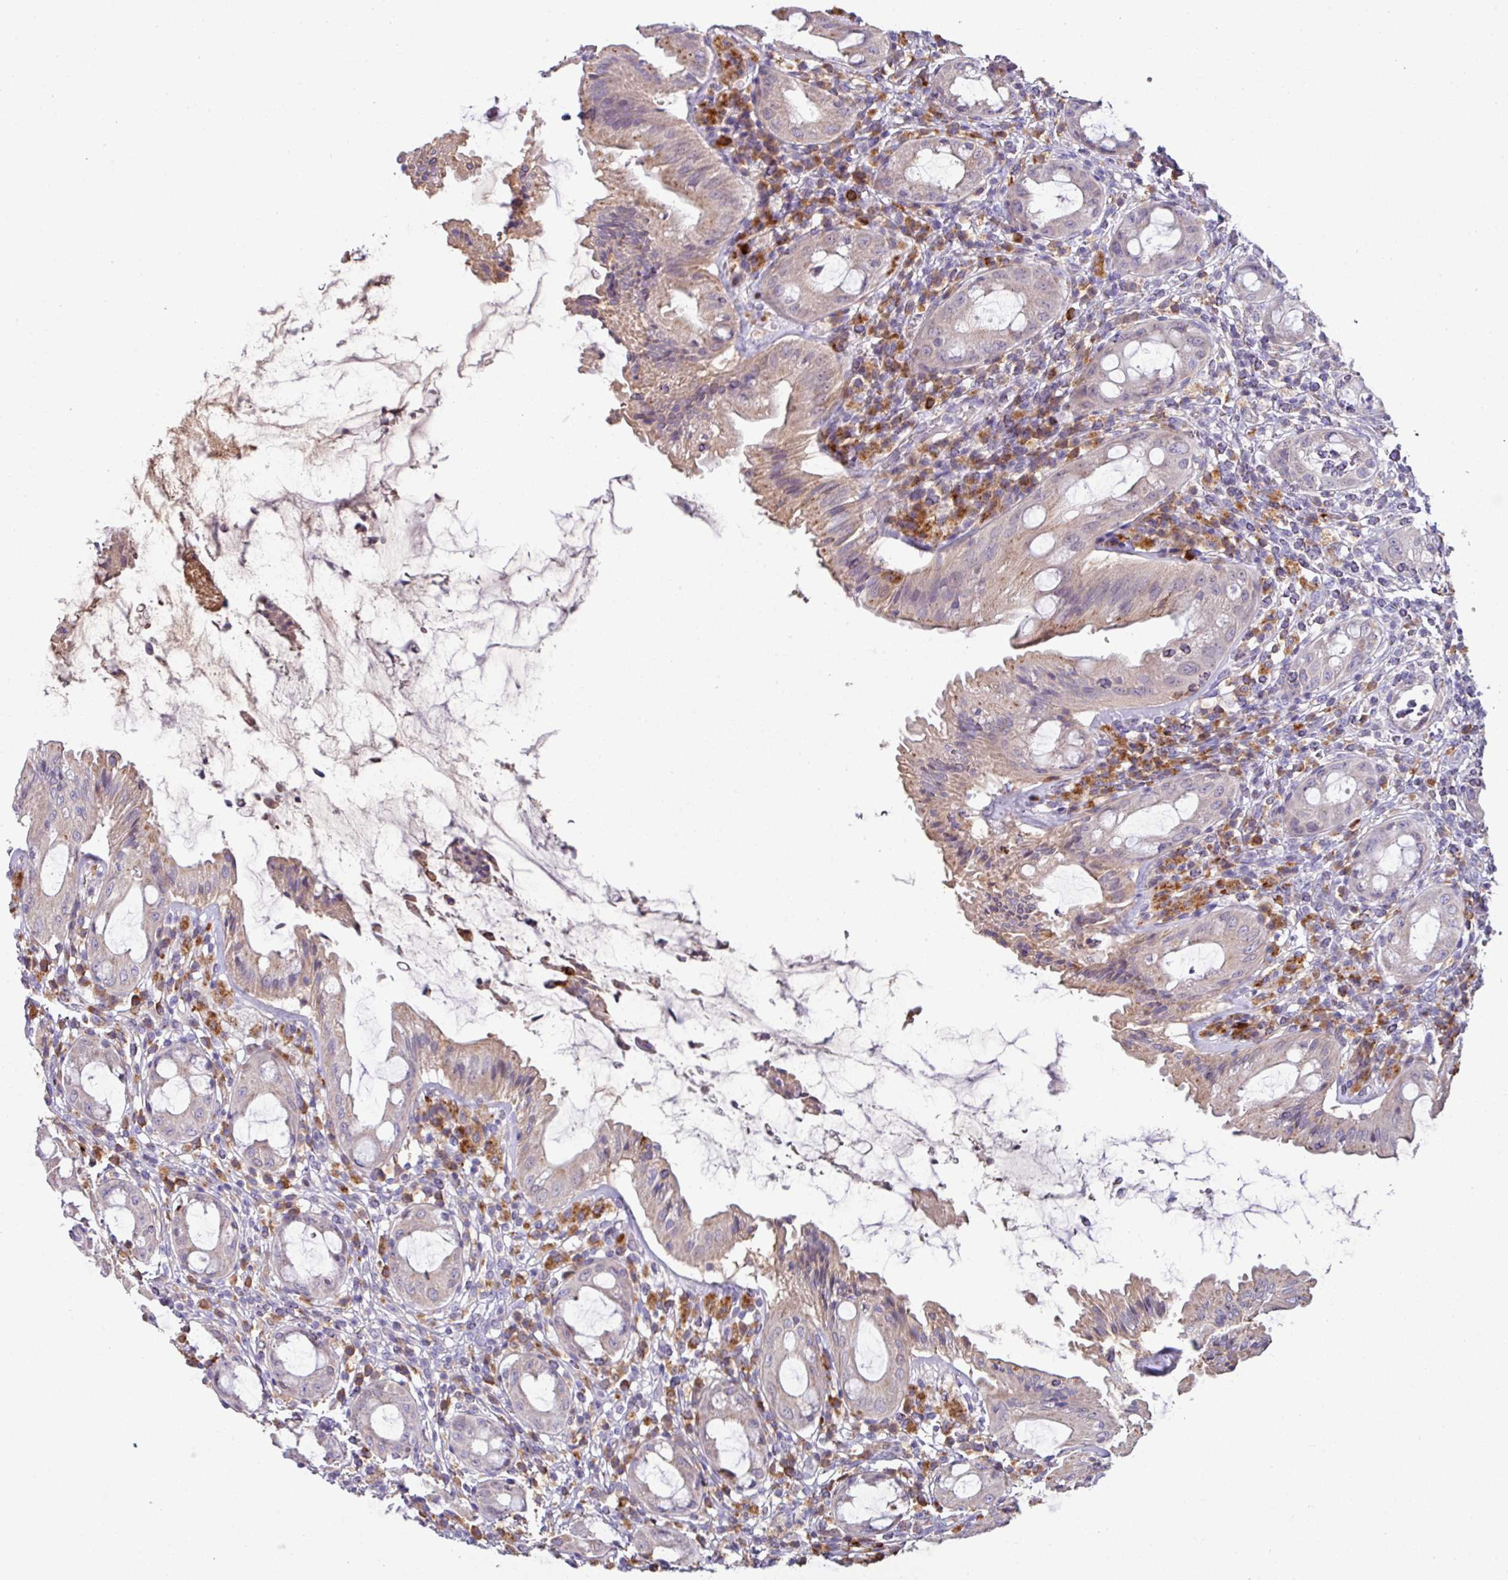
{"staining": {"intensity": "weak", "quantity": "<25%", "location": "cytoplasmic/membranous"}, "tissue": "rectum", "cell_type": "Glandular cells", "image_type": "normal", "snomed": [{"axis": "morphology", "description": "Normal tissue, NOS"}, {"axis": "topography", "description": "Rectum"}], "caption": "An image of human rectum is negative for staining in glandular cells. (Stains: DAB (3,3'-diaminobenzidine) immunohistochemistry with hematoxylin counter stain, Microscopy: brightfield microscopy at high magnification).", "gene": "SLAMF6", "patient": {"sex": "female", "age": 57}}